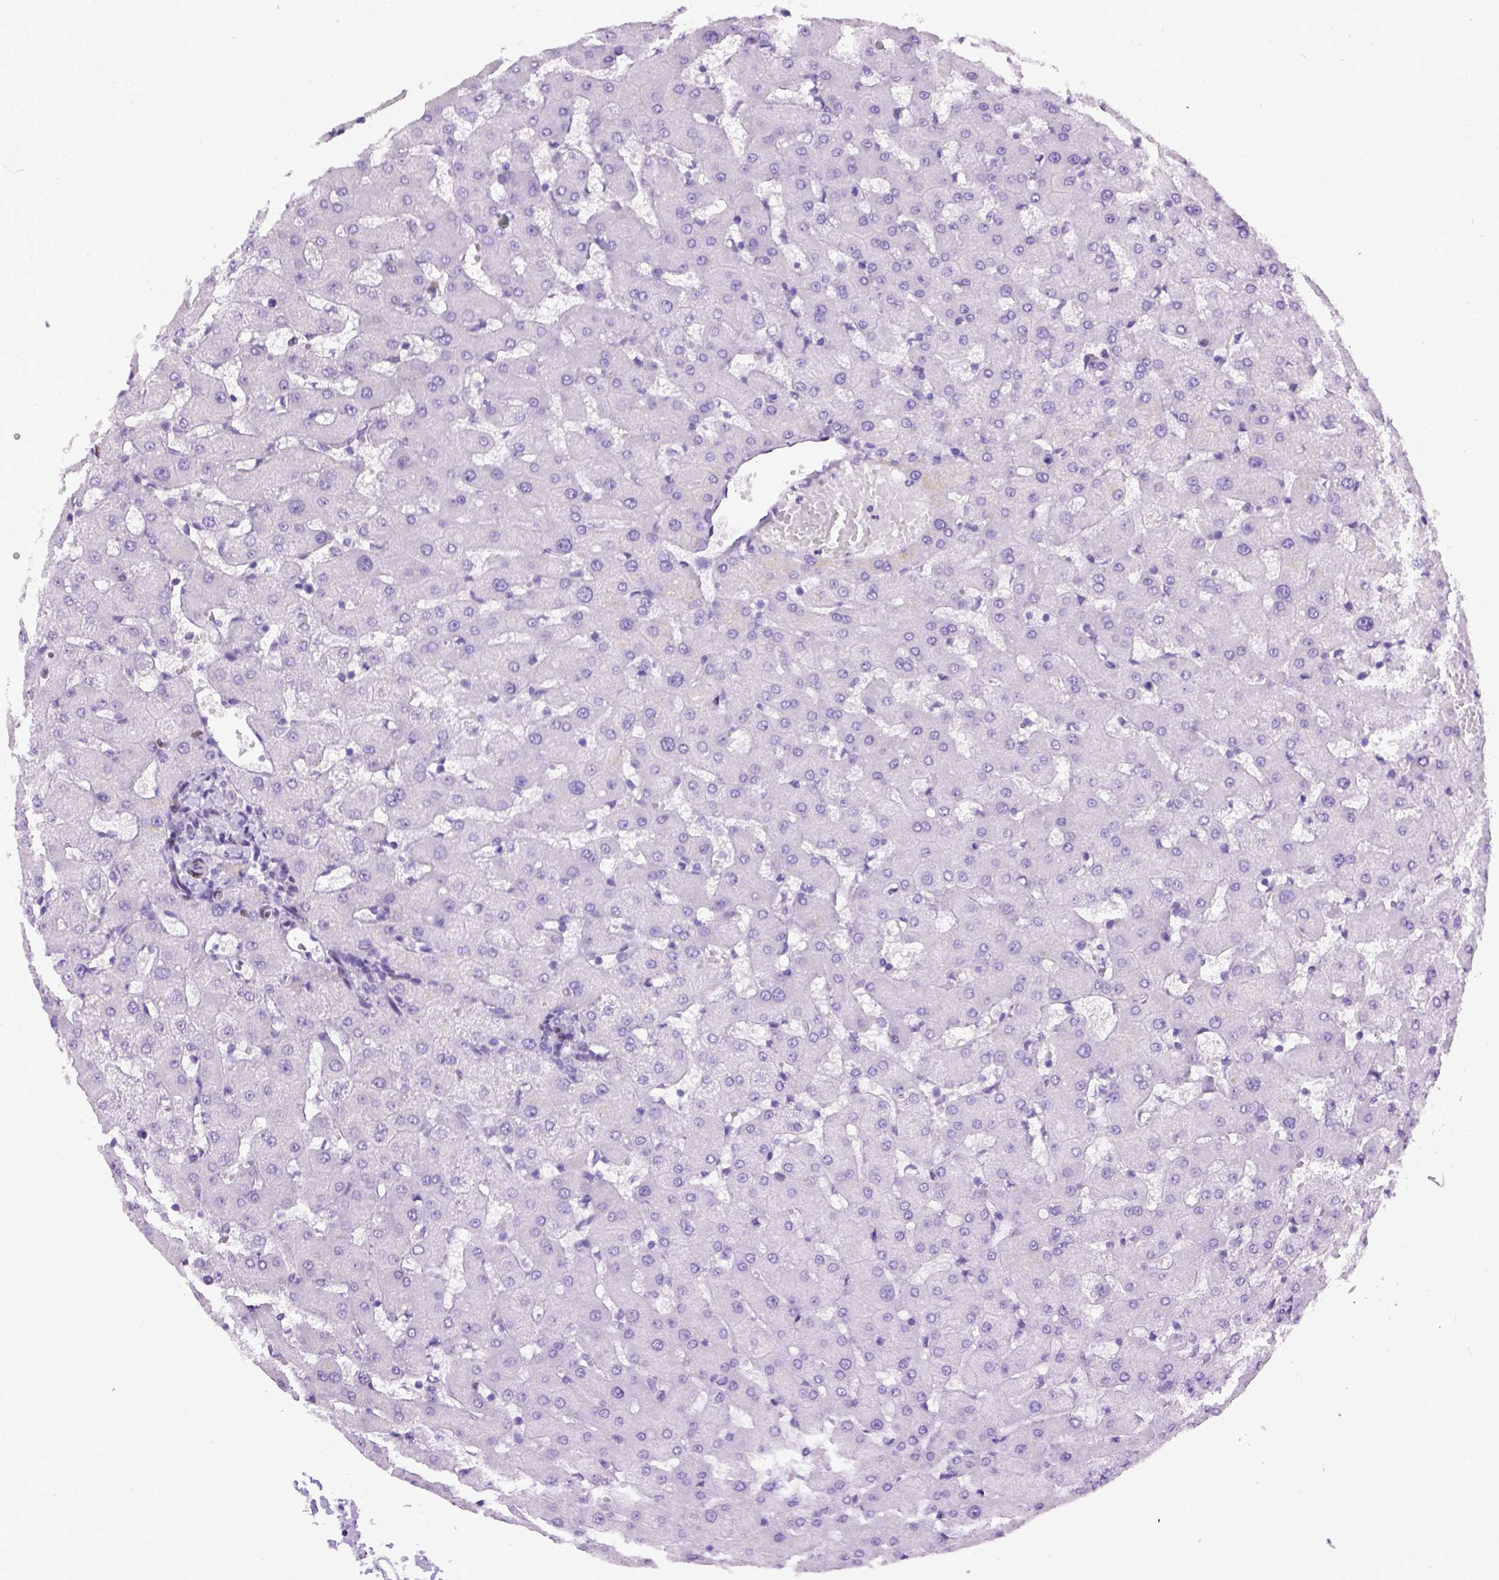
{"staining": {"intensity": "negative", "quantity": "none", "location": "none"}, "tissue": "liver", "cell_type": "Cholangiocytes", "image_type": "normal", "snomed": [{"axis": "morphology", "description": "Normal tissue, NOS"}, {"axis": "topography", "description": "Liver"}], "caption": "High power microscopy image of an immunohistochemistry photomicrograph of unremarkable liver, revealing no significant staining in cholangiocytes. (DAB immunohistochemistry (IHC), high magnification).", "gene": "FAM184B", "patient": {"sex": "female", "age": 63}}